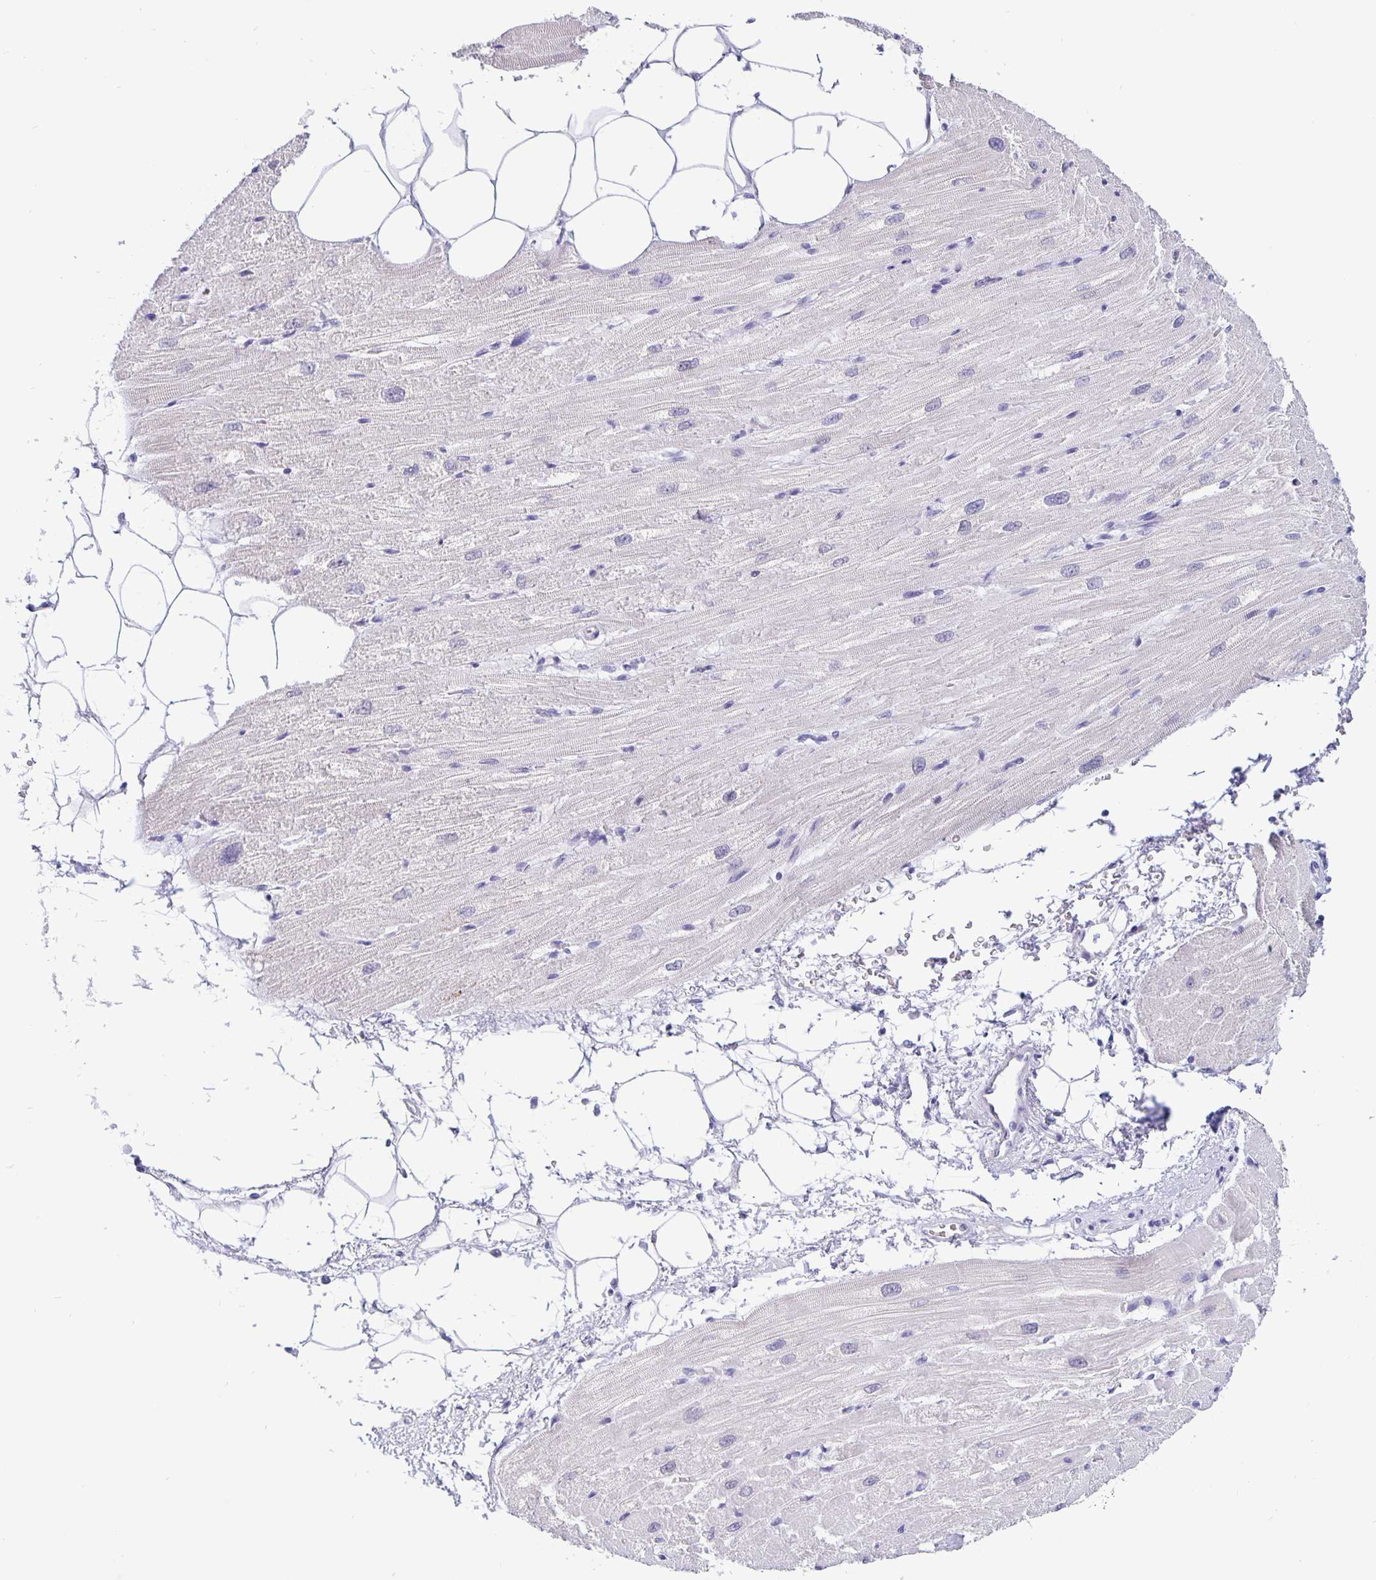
{"staining": {"intensity": "negative", "quantity": "none", "location": "none"}, "tissue": "heart muscle", "cell_type": "Cardiomyocytes", "image_type": "normal", "snomed": [{"axis": "morphology", "description": "Normal tissue, NOS"}, {"axis": "topography", "description": "Heart"}], "caption": "This is an immunohistochemistry photomicrograph of normal heart muscle. There is no expression in cardiomyocytes.", "gene": "ERMN", "patient": {"sex": "male", "age": 62}}